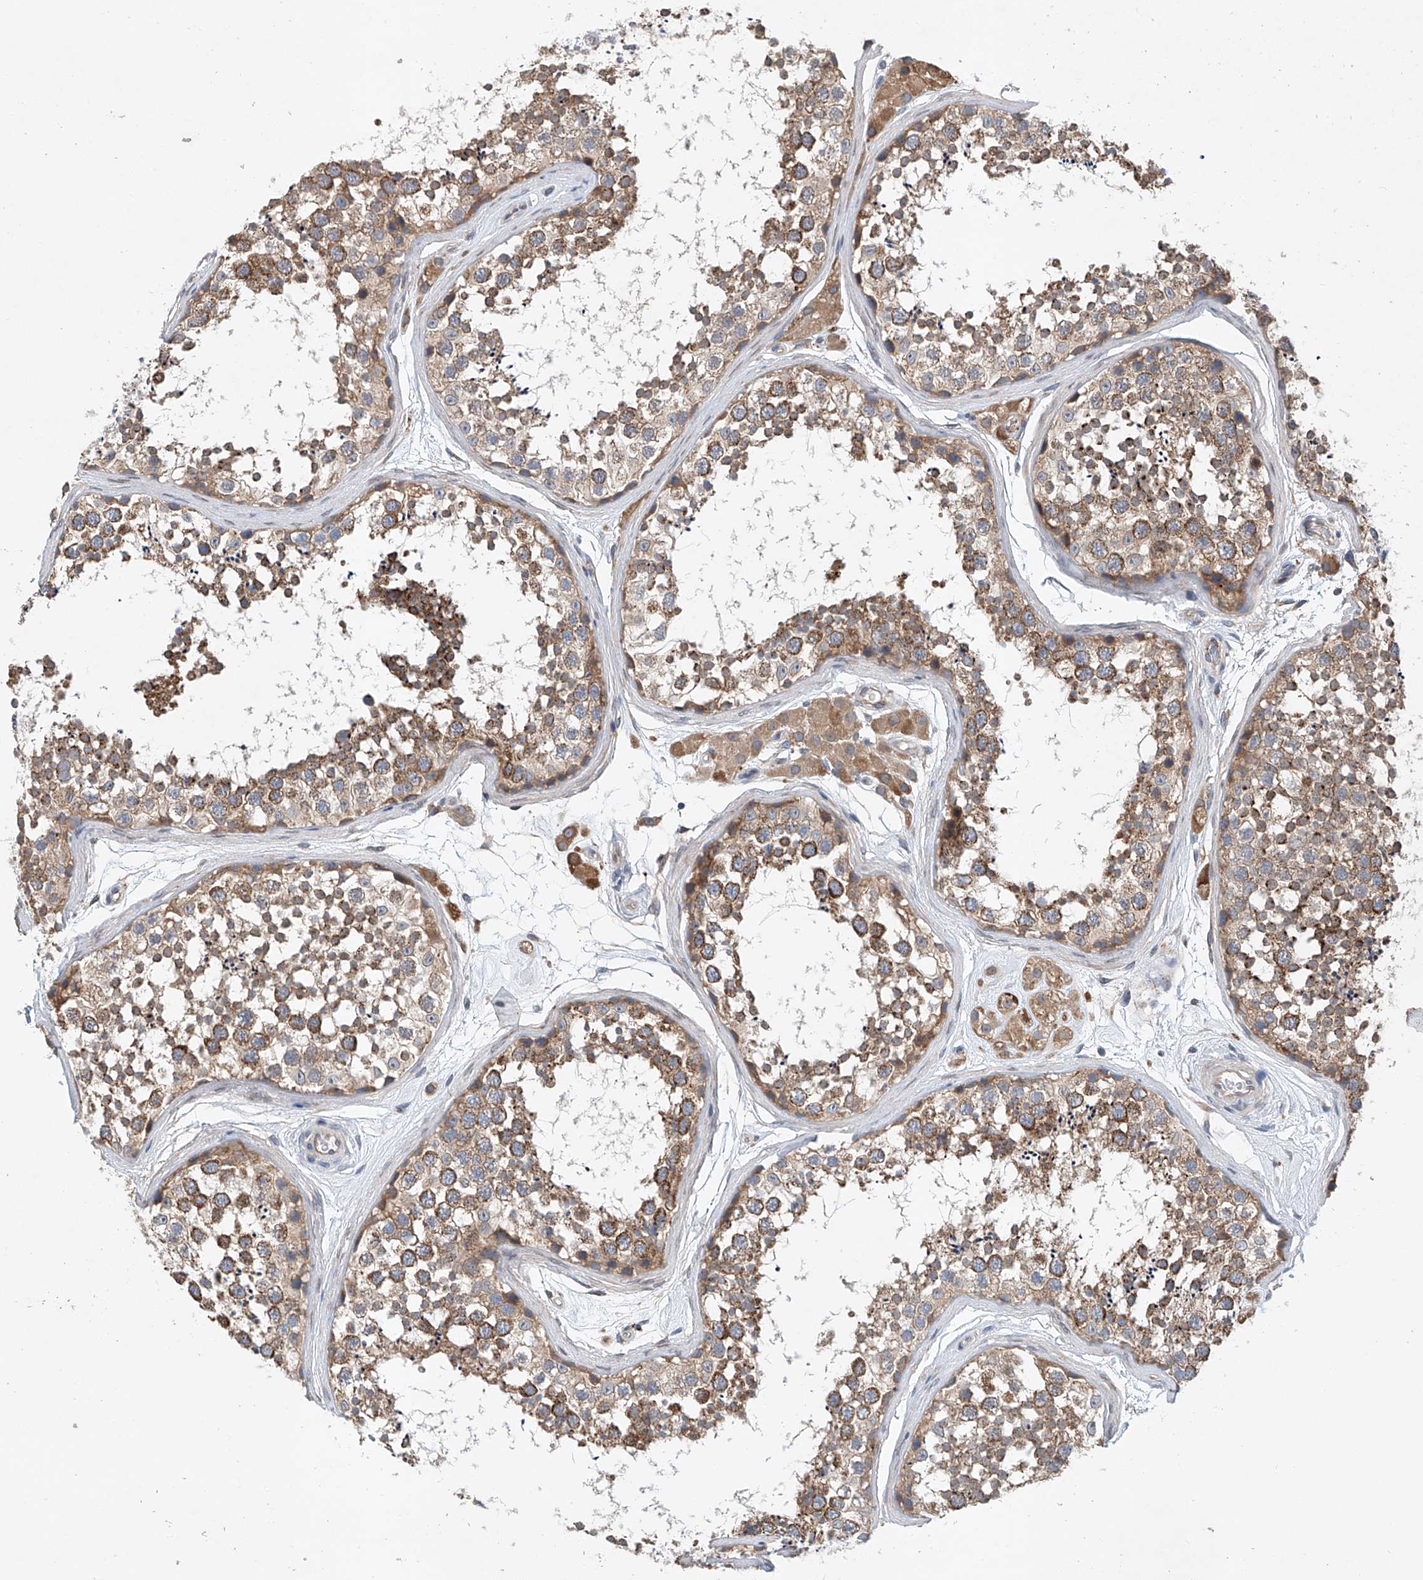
{"staining": {"intensity": "moderate", "quantity": ">75%", "location": "cytoplasmic/membranous"}, "tissue": "testis", "cell_type": "Cells in seminiferous ducts", "image_type": "normal", "snomed": [{"axis": "morphology", "description": "Normal tissue, NOS"}, {"axis": "topography", "description": "Testis"}], "caption": "High-magnification brightfield microscopy of unremarkable testis stained with DAB (3,3'-diaminobenzidine) (brown) and counterstained with hematoxylin (blue). cells in seminiferous ducts exhibit moderate cytoplasmic/membranous staining is identified in about>75% of cells.", "gene": "CEP85L", "patient": {"sex": "male", "age": 56}}